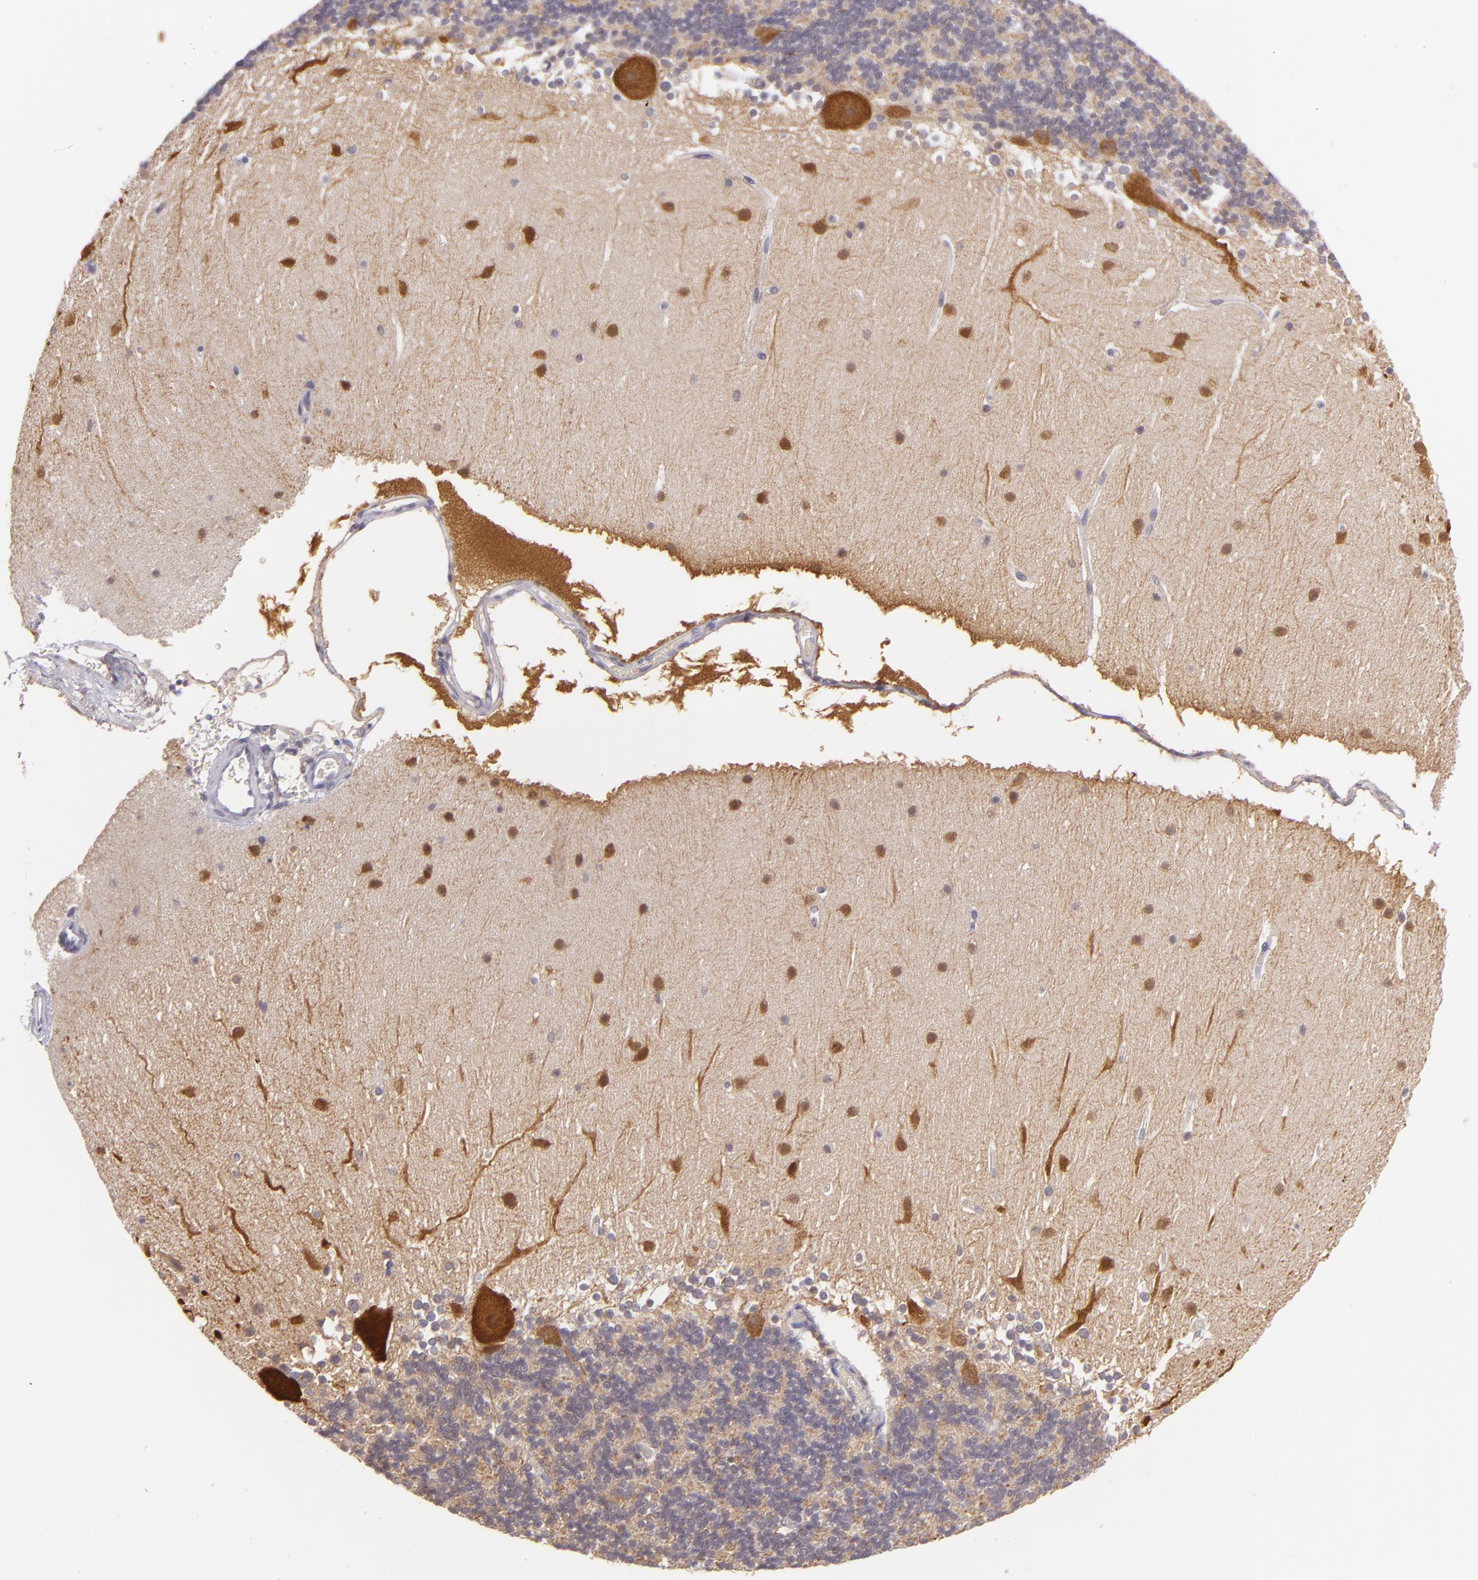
{"staining": {"intensity": "negative", "quantity": "none", "location": "none"}, "tissue": "cerebellum", "cell_type": "Cells in granular layer", "image_type": "normal", "snomed": [{"axis": "morphology", "description": "Normal tissue, NOS"}, {"axis": "topography", "description": "Cerebellum"}], "caption": "DAB (3,3'-diaminobenzidine) immunohistochemical staining of unremarkable human cerebellum displays no significant staining in cells in granular layer.", "gene": "HSPH1", "patient": {"sex": "female", "age": 19}}